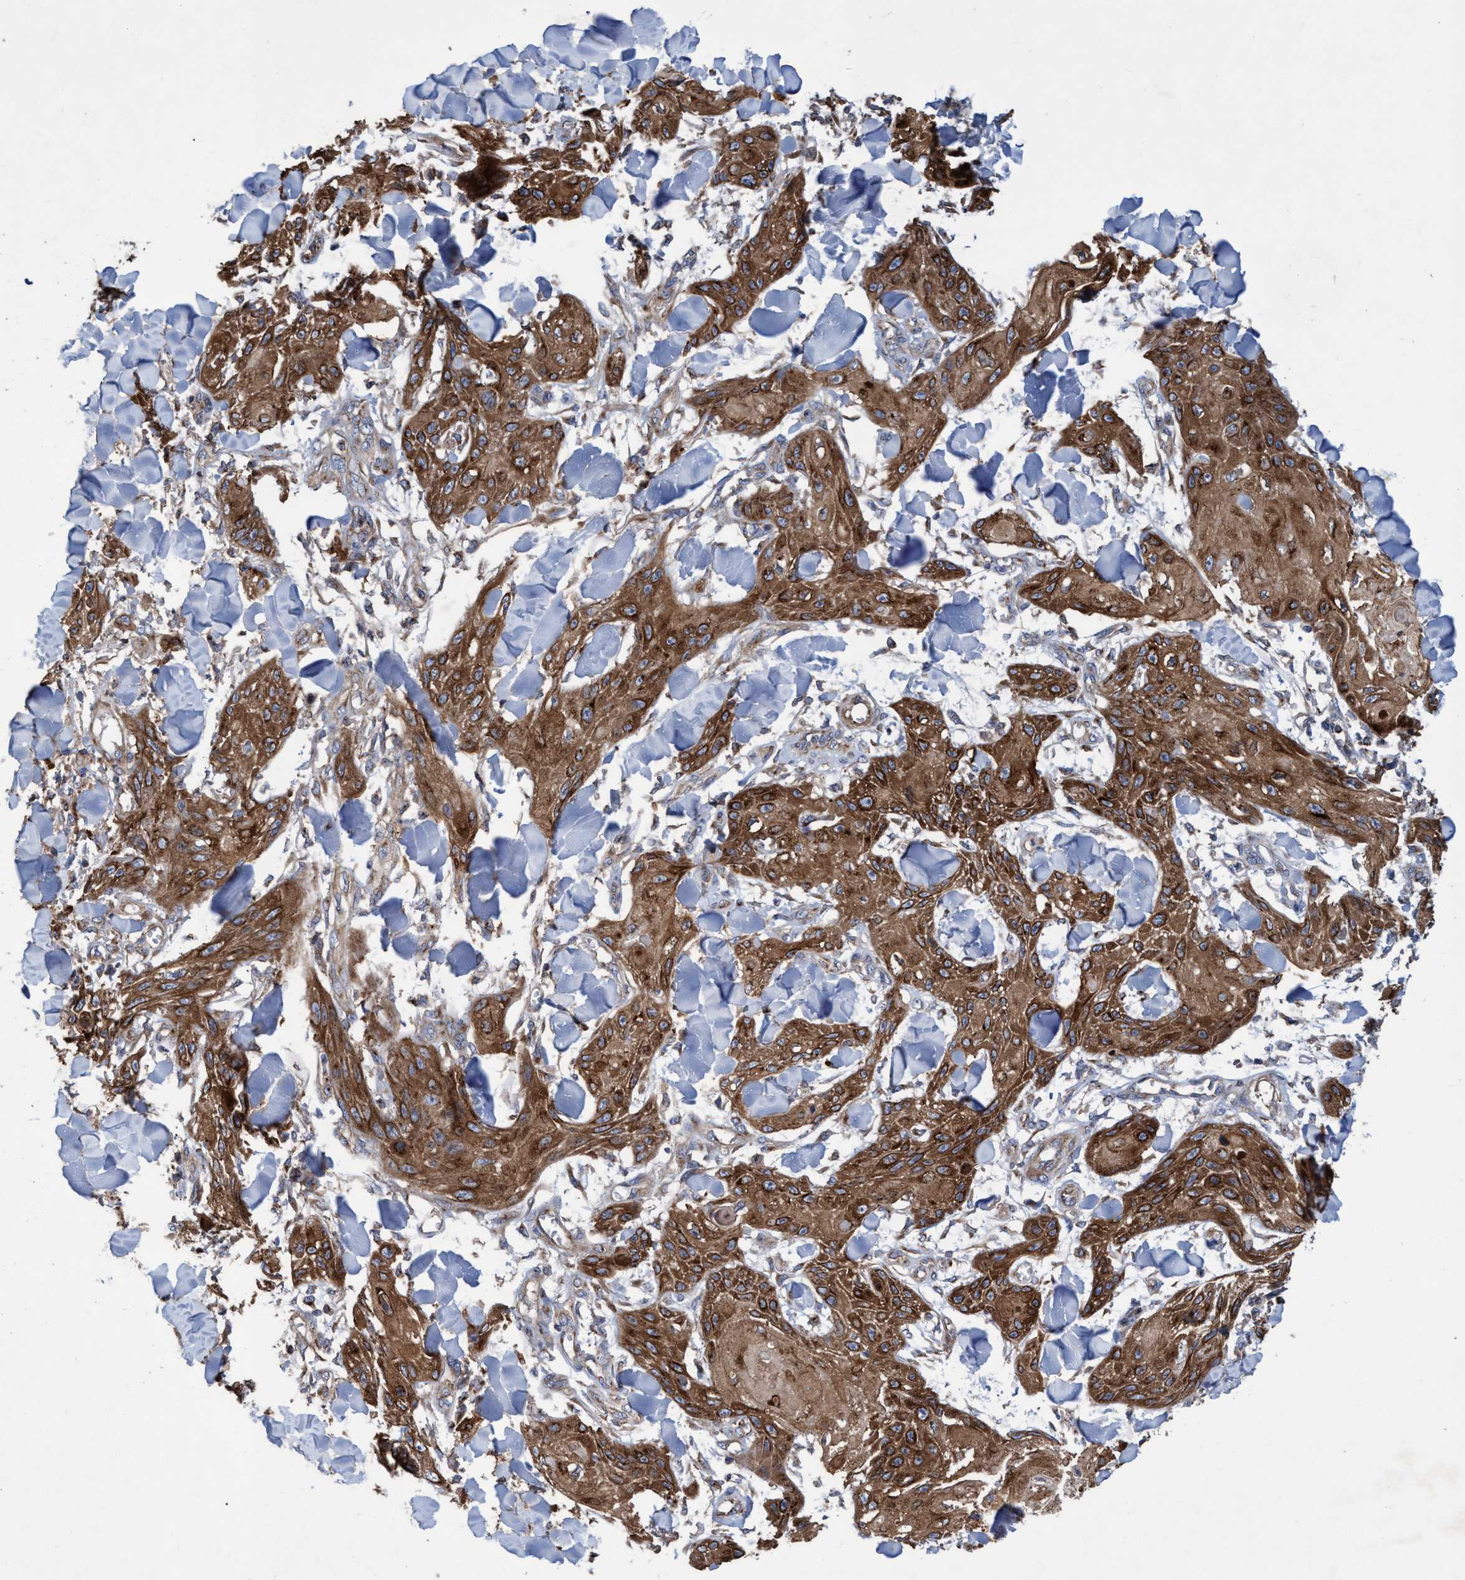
{"staining": {"intensity": "strong", "quantity": ">75%", "location": "cytoplasmic/membranous"}, "tissue": "skin cancer", "cell_type": "Tumor cells", "image_type": "cancer", "snomed": [{"axis": "morphology", "description": "Squamous cell carcinoma, NOS"}, {"axis": "topography", "description": "Skin"}], "caption": "Immunohistochemical staining of skin cancer (squamous cell carcinoma) reveals strong cytoplasmic/membranous protein expression in about >75% of tumor cells.", "gene": "BICD2", "patient": {"sex": "male", "age": 74}}